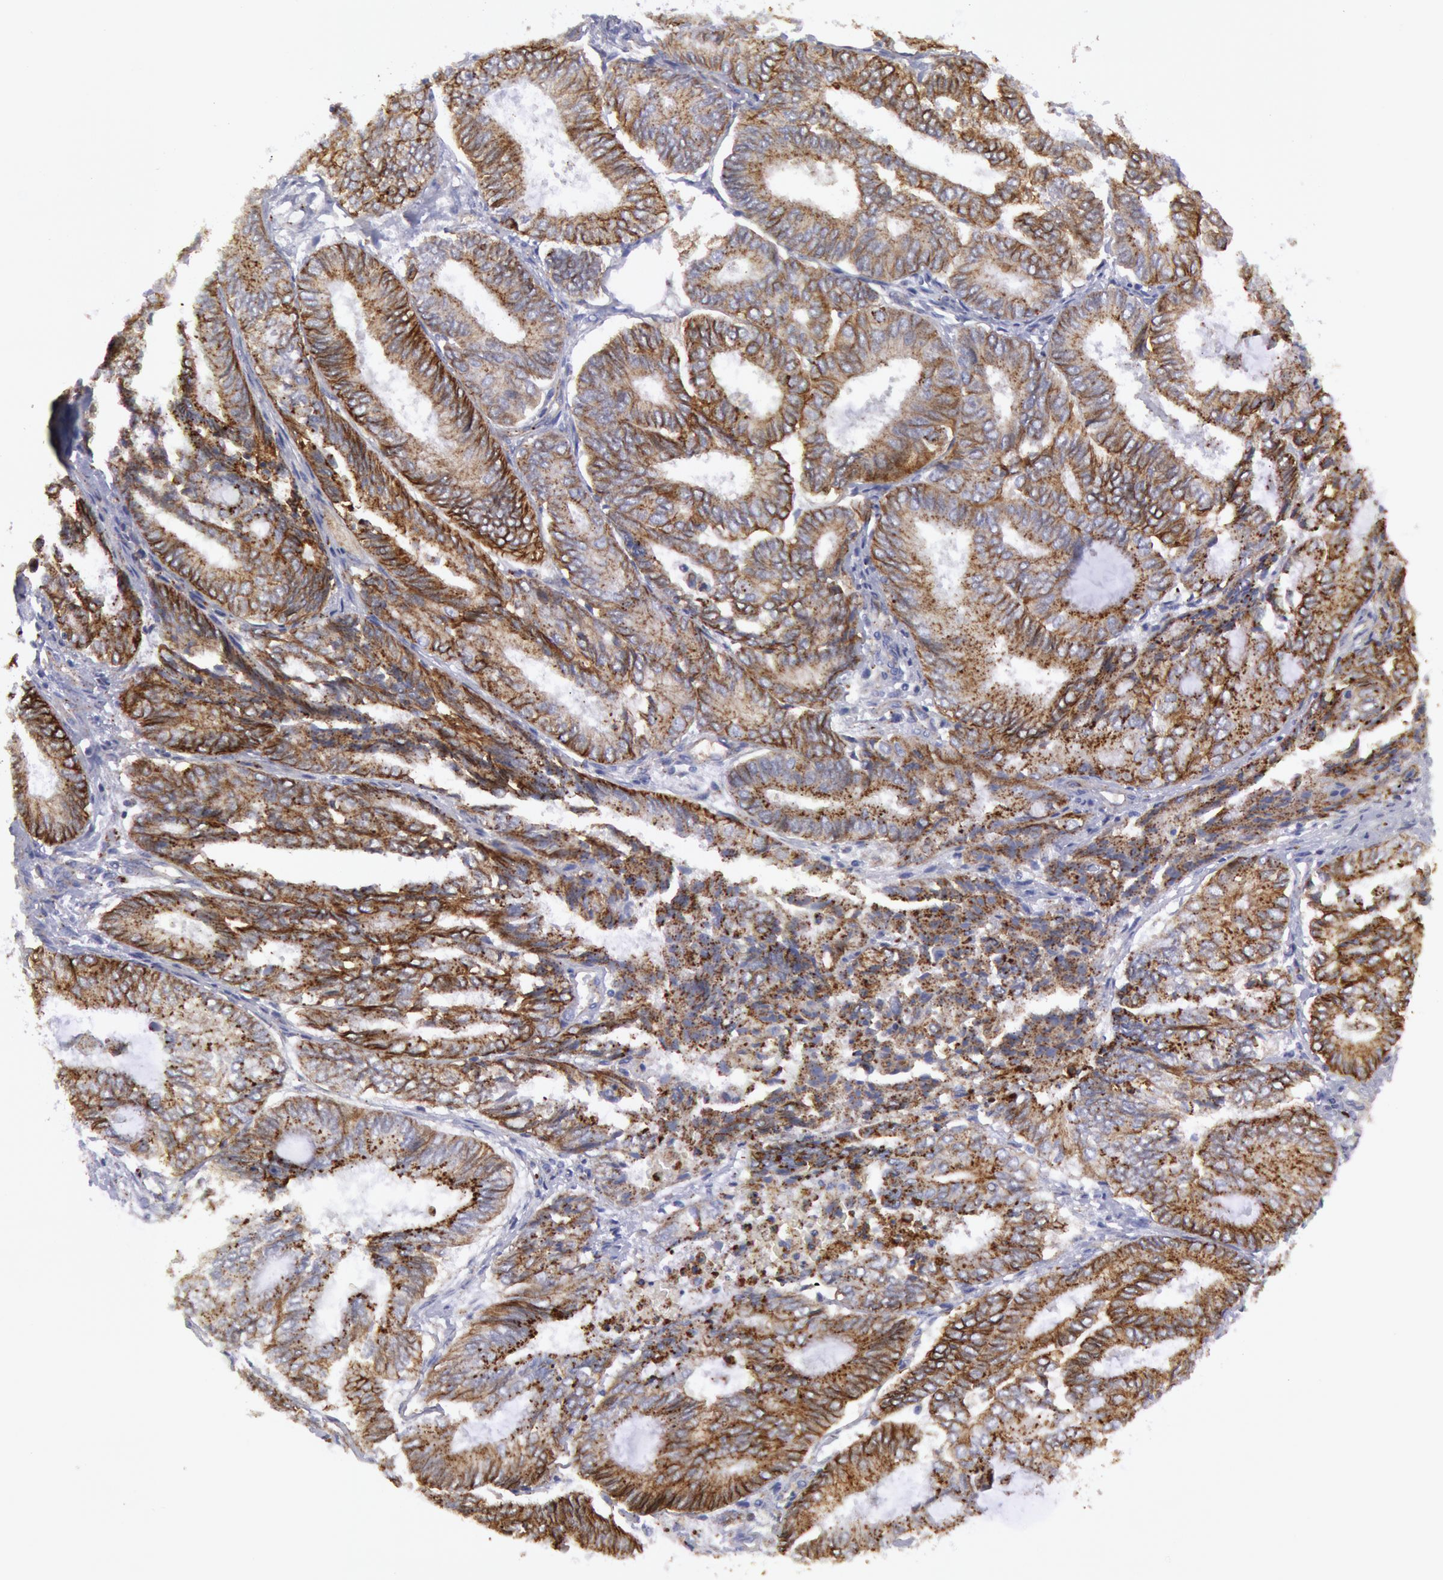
{"staining": {"intensity": "moderate", "quantity": ">75%", "location": "cytoplasmic/membranous"}, "tissue": "endometrial cancer", "cell_type": "Tumor cells", "image_type": "cancer", "snomed": [{"axis": "morphology", "description": "Adenocarcinoma, NOS"}, {"axis": "topography", "description": "Endometrium"}], "caption": "Immunohistochemical staining of adenocarcinoma (endometrial) reveals medium levels of moderate cytoplasmic/membranous positivity in about >75% of tumor cells. (DAB = brown stain, brightfield microscopy at high magnification).", "gene": "FLOT1", "patient": {"sex": "female", "age": 59}}